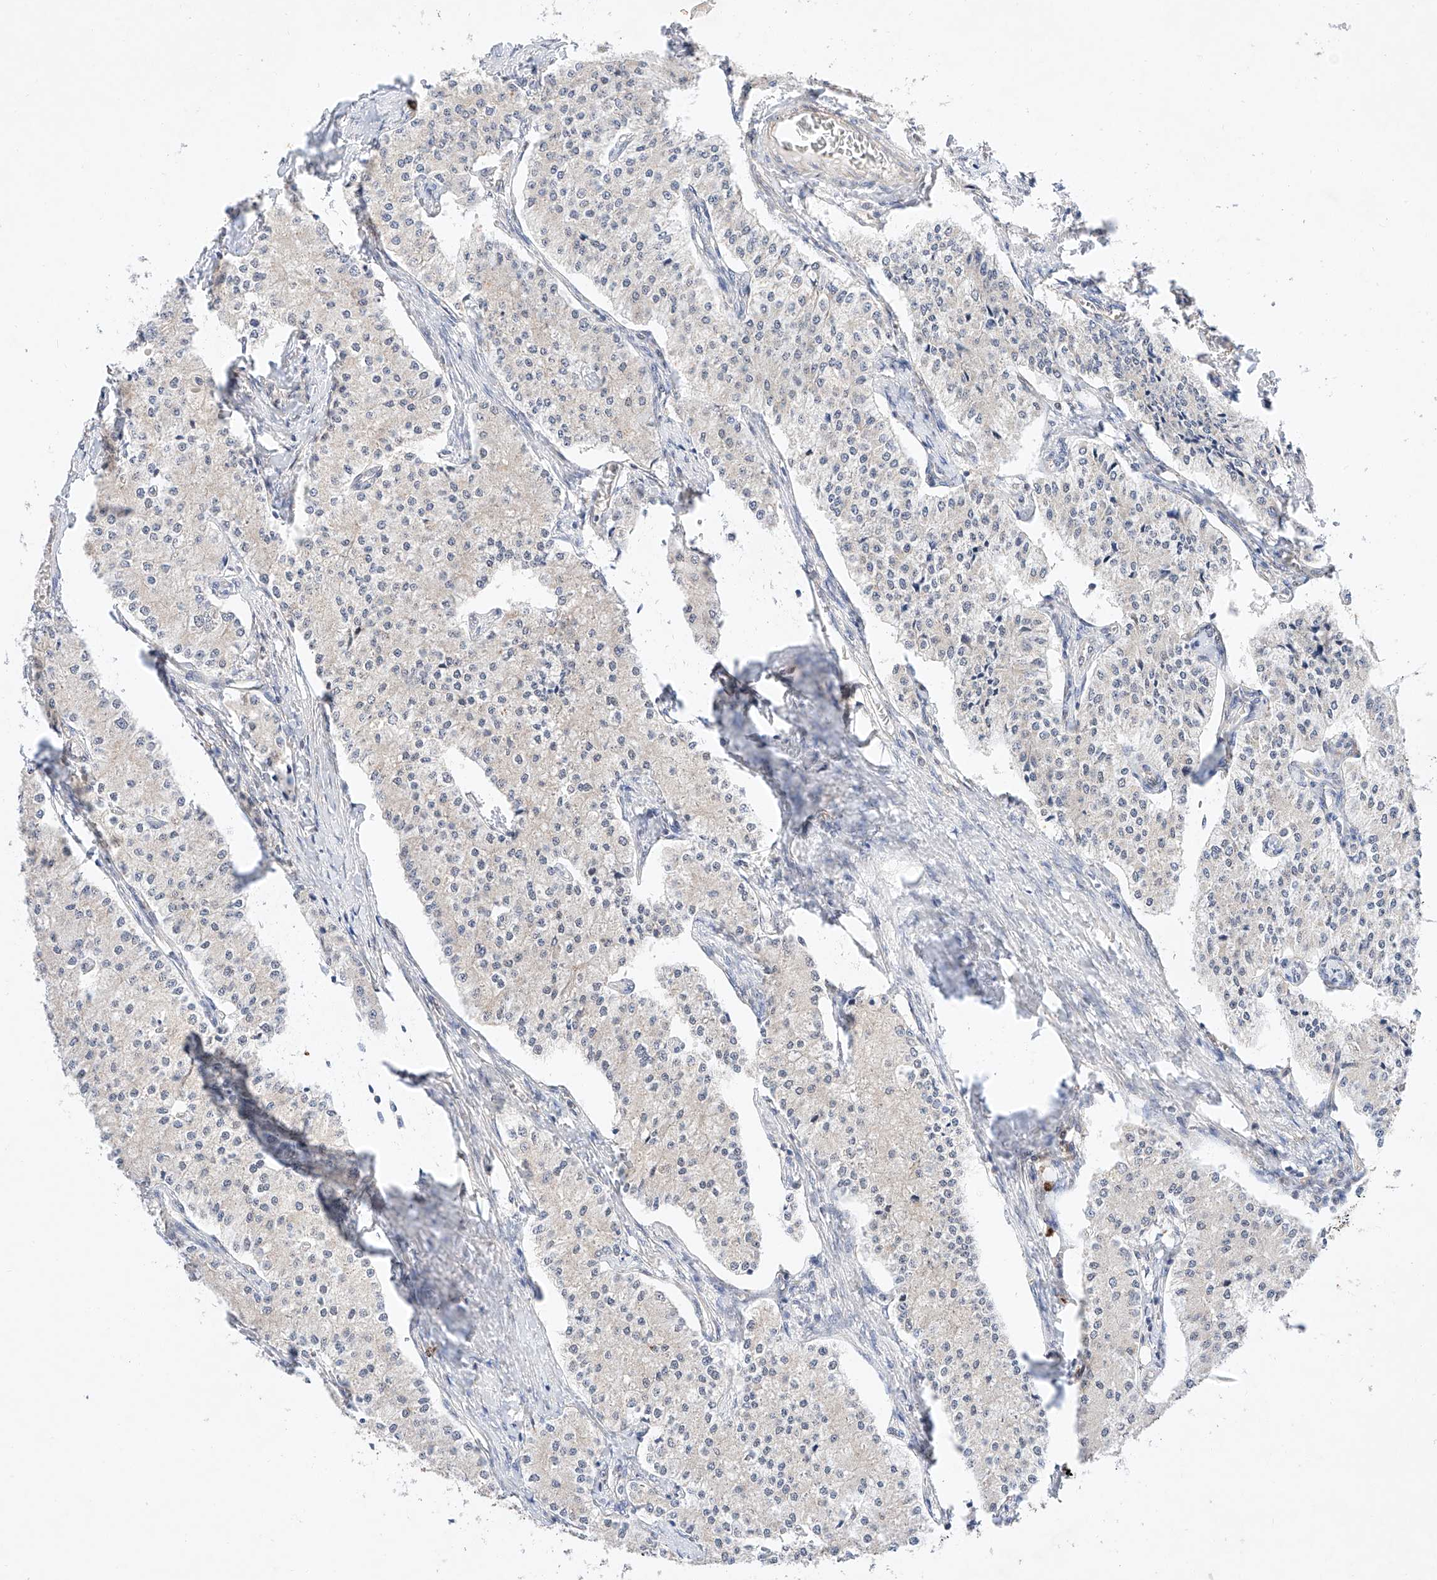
{"staining": {"intensity": "negative", "quantity": "none", "location": "none"}, "tissue": "carcinoid", "cell_type": "Tumor cells", "image_type": "cancer", "snomed": [{"axis": "morphology", "description": "Carcinoid, malignant, NOS"}, {"axis": "topography", "description": "Colon"}], "caption": "DAB (3,3'-diaminobenzidine) immunohistochemical staining of carcinoid demonstrates no significant staining in tumor cells. (DAB (3,3'-diaminobenzidine) immunohistochemistry (IHC), high magnification).", "gene": "C6orf118", "patient": {"sex": "female", "age": 52}}